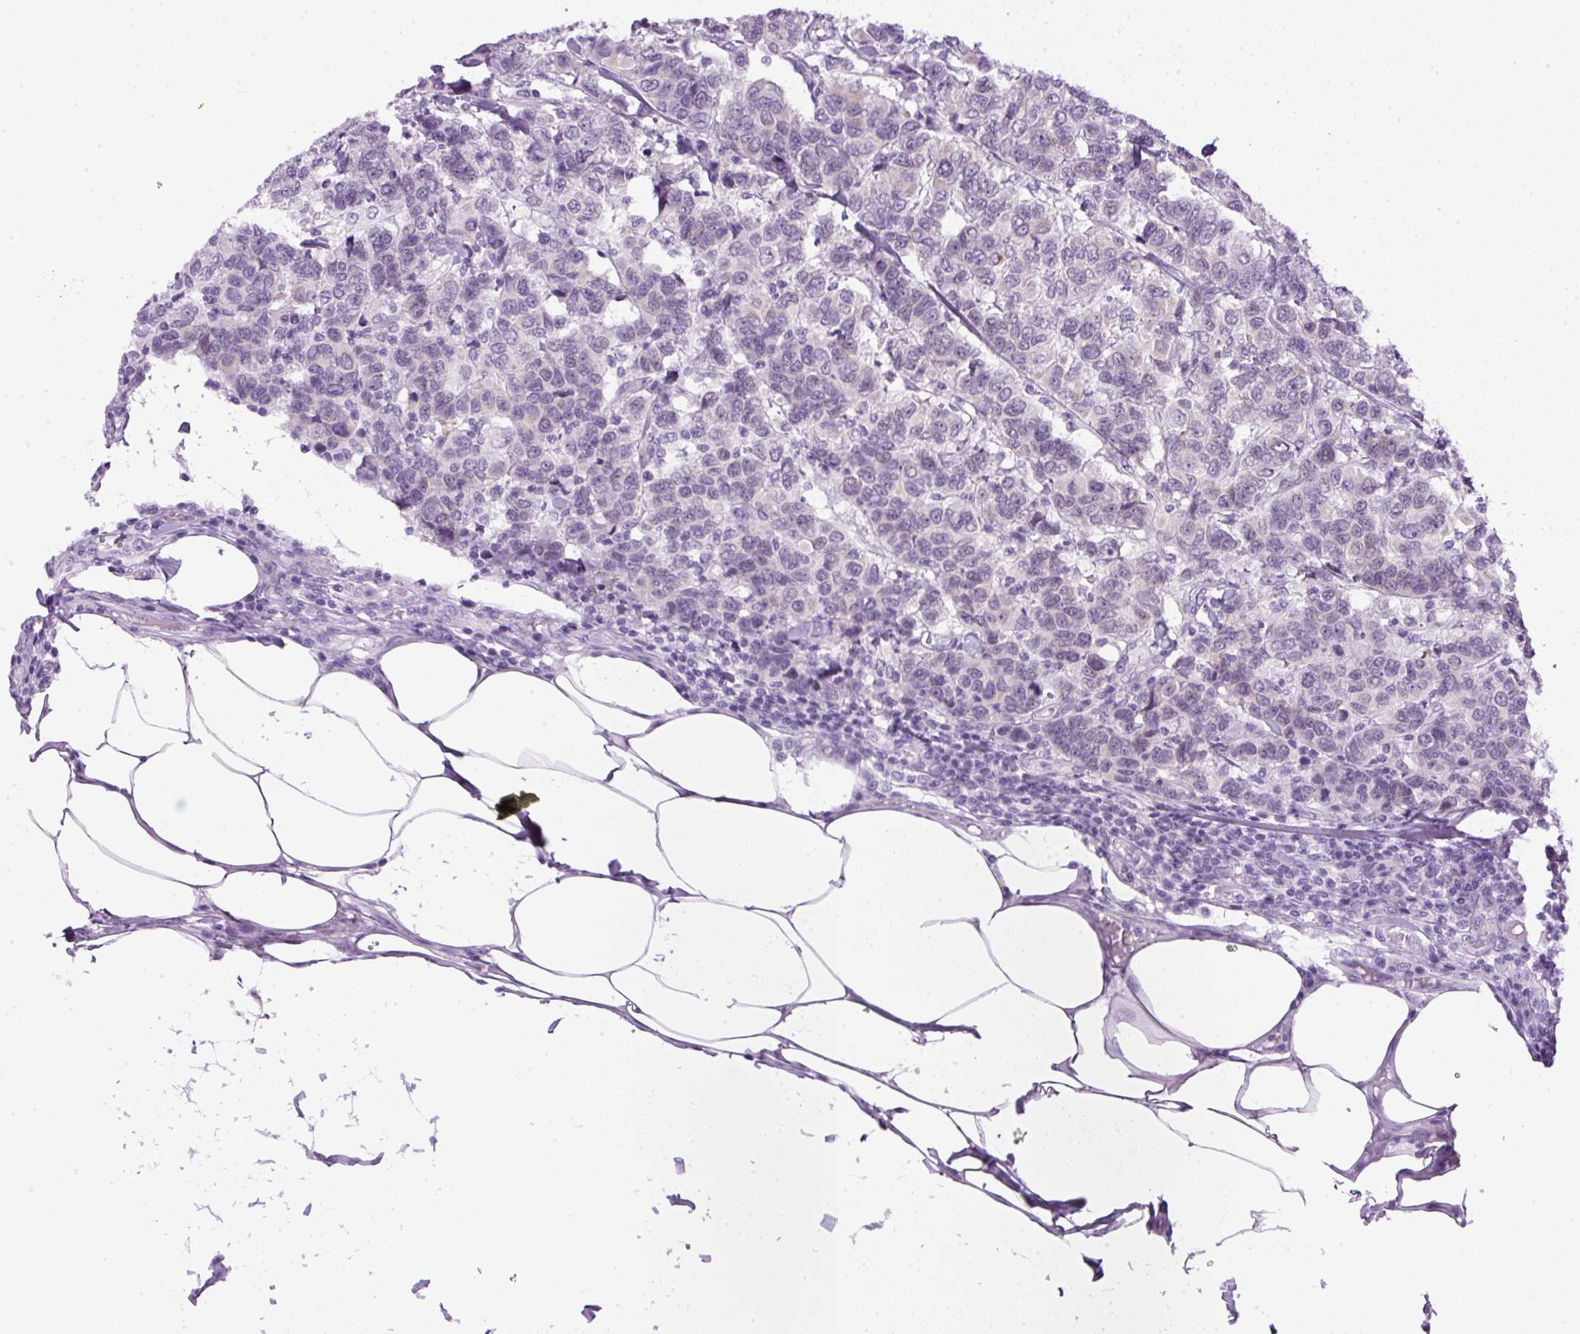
{"staining": {"intensity": "negative", "quantity": "none", "location": "none"}, "tissue": "breast cancer", "cell_type": "Tumor cells", "image_type": "cancer", "snomed": [{"axis": "morphology", "description": "Duct carcinoma"}, {"axis": "topography", "description": "Breast"}], "caption": "Immunohistochemical staining of breast cancer (intraductal carcinoma) demonstrates no significant positivity in tumor cells.", "gene": "RHBDD2", "patient": {"sex": "female", "age": 55}}